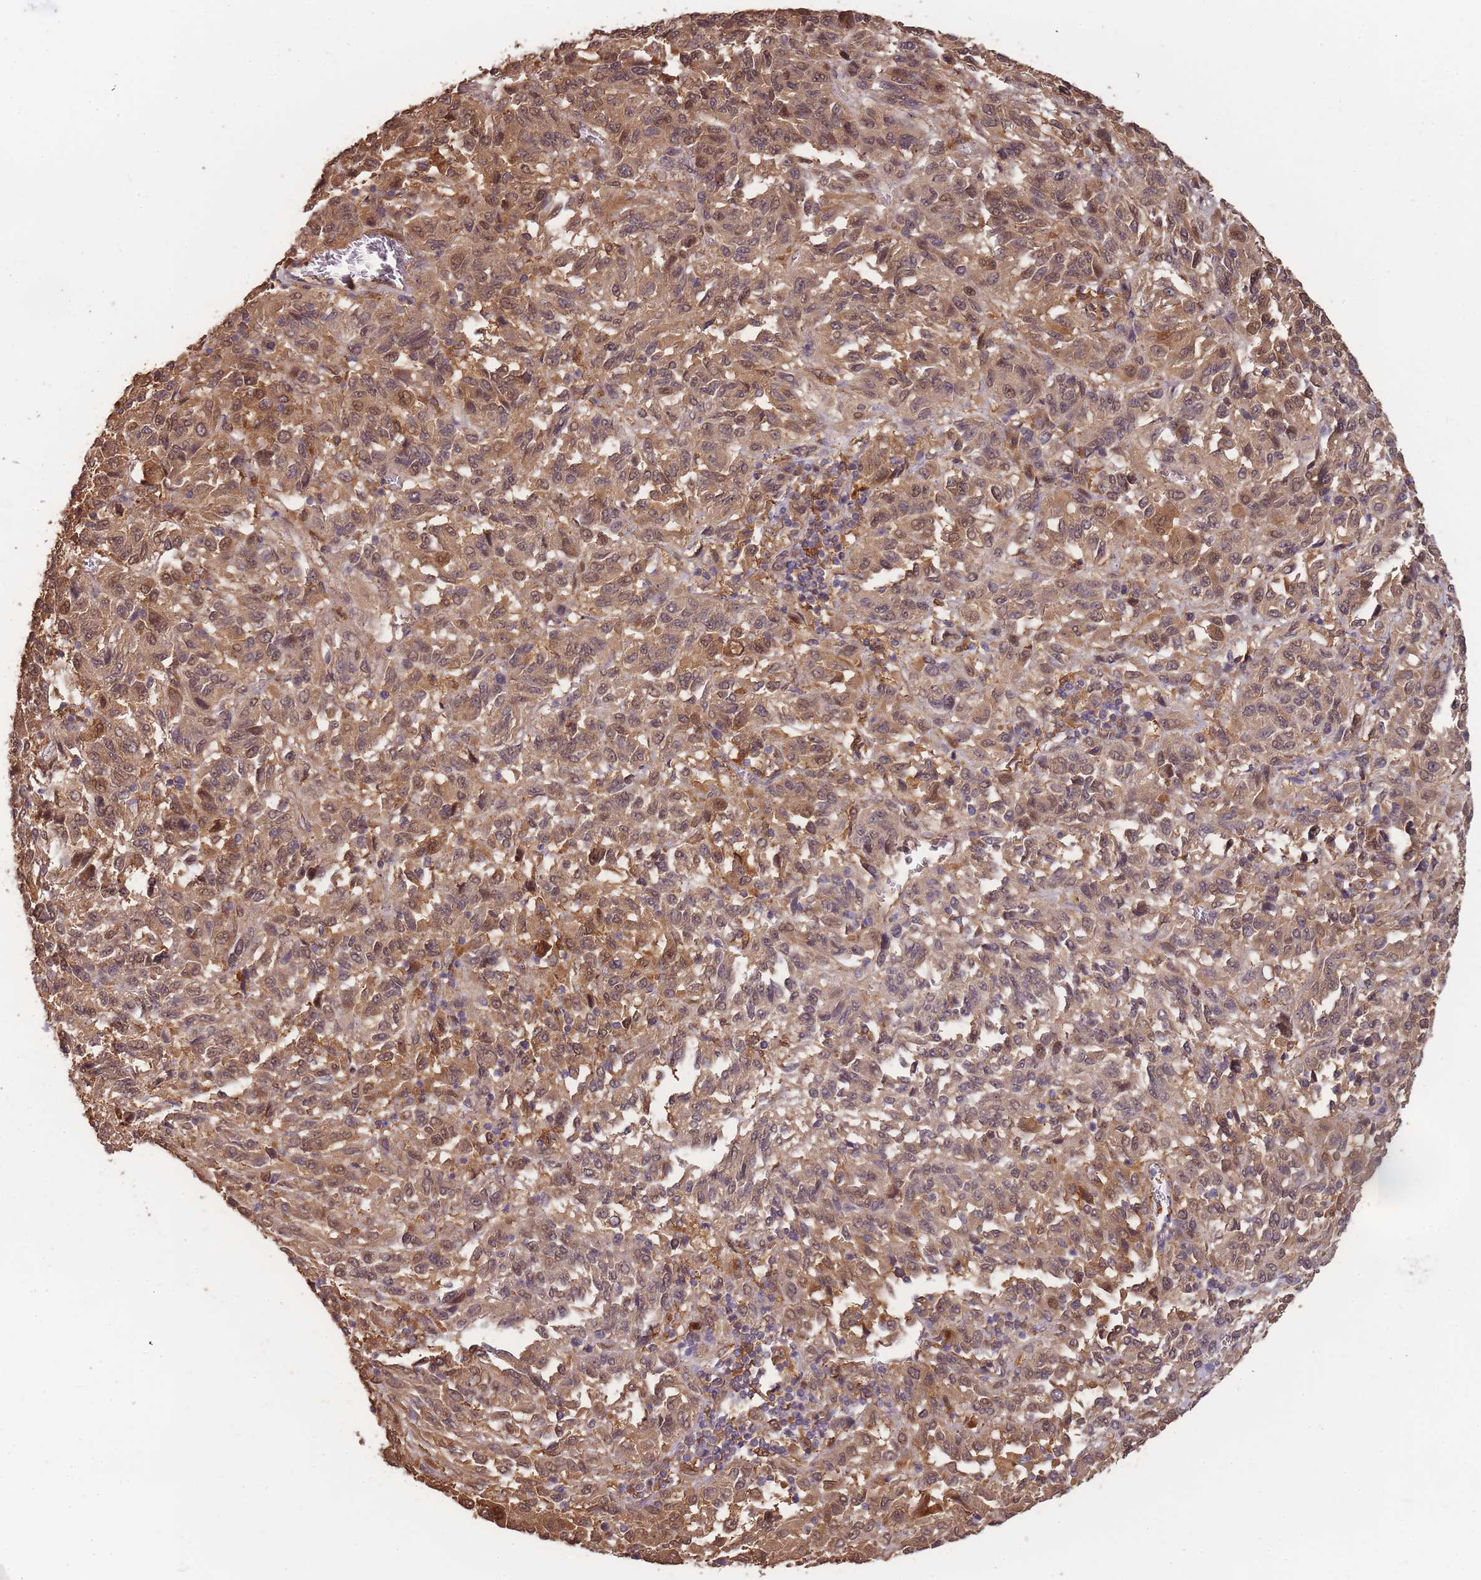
{"staining": {"intensity": "moderate", "quantity": ">75%", "location": "cytoplasmic/membranous,nuclear"}, "tissue": "melanoma", "cell_type": "Tumor cells", "image_type": "cancer", "snomed": [{"axis": "morphology", "description": "Malignant melanoma, Metastatic site"}, {"axis": "topography", "description": "Lung"}], "caption": "Melanoma stained with immunohistochemistry (IHC) exhibits moderate cytoplasmic/membranous and nuclear positivity in about >75% of tumor cells.", "gene": "CDKN2AIPNL", "patient": {"sex": "male", "age": 64}}